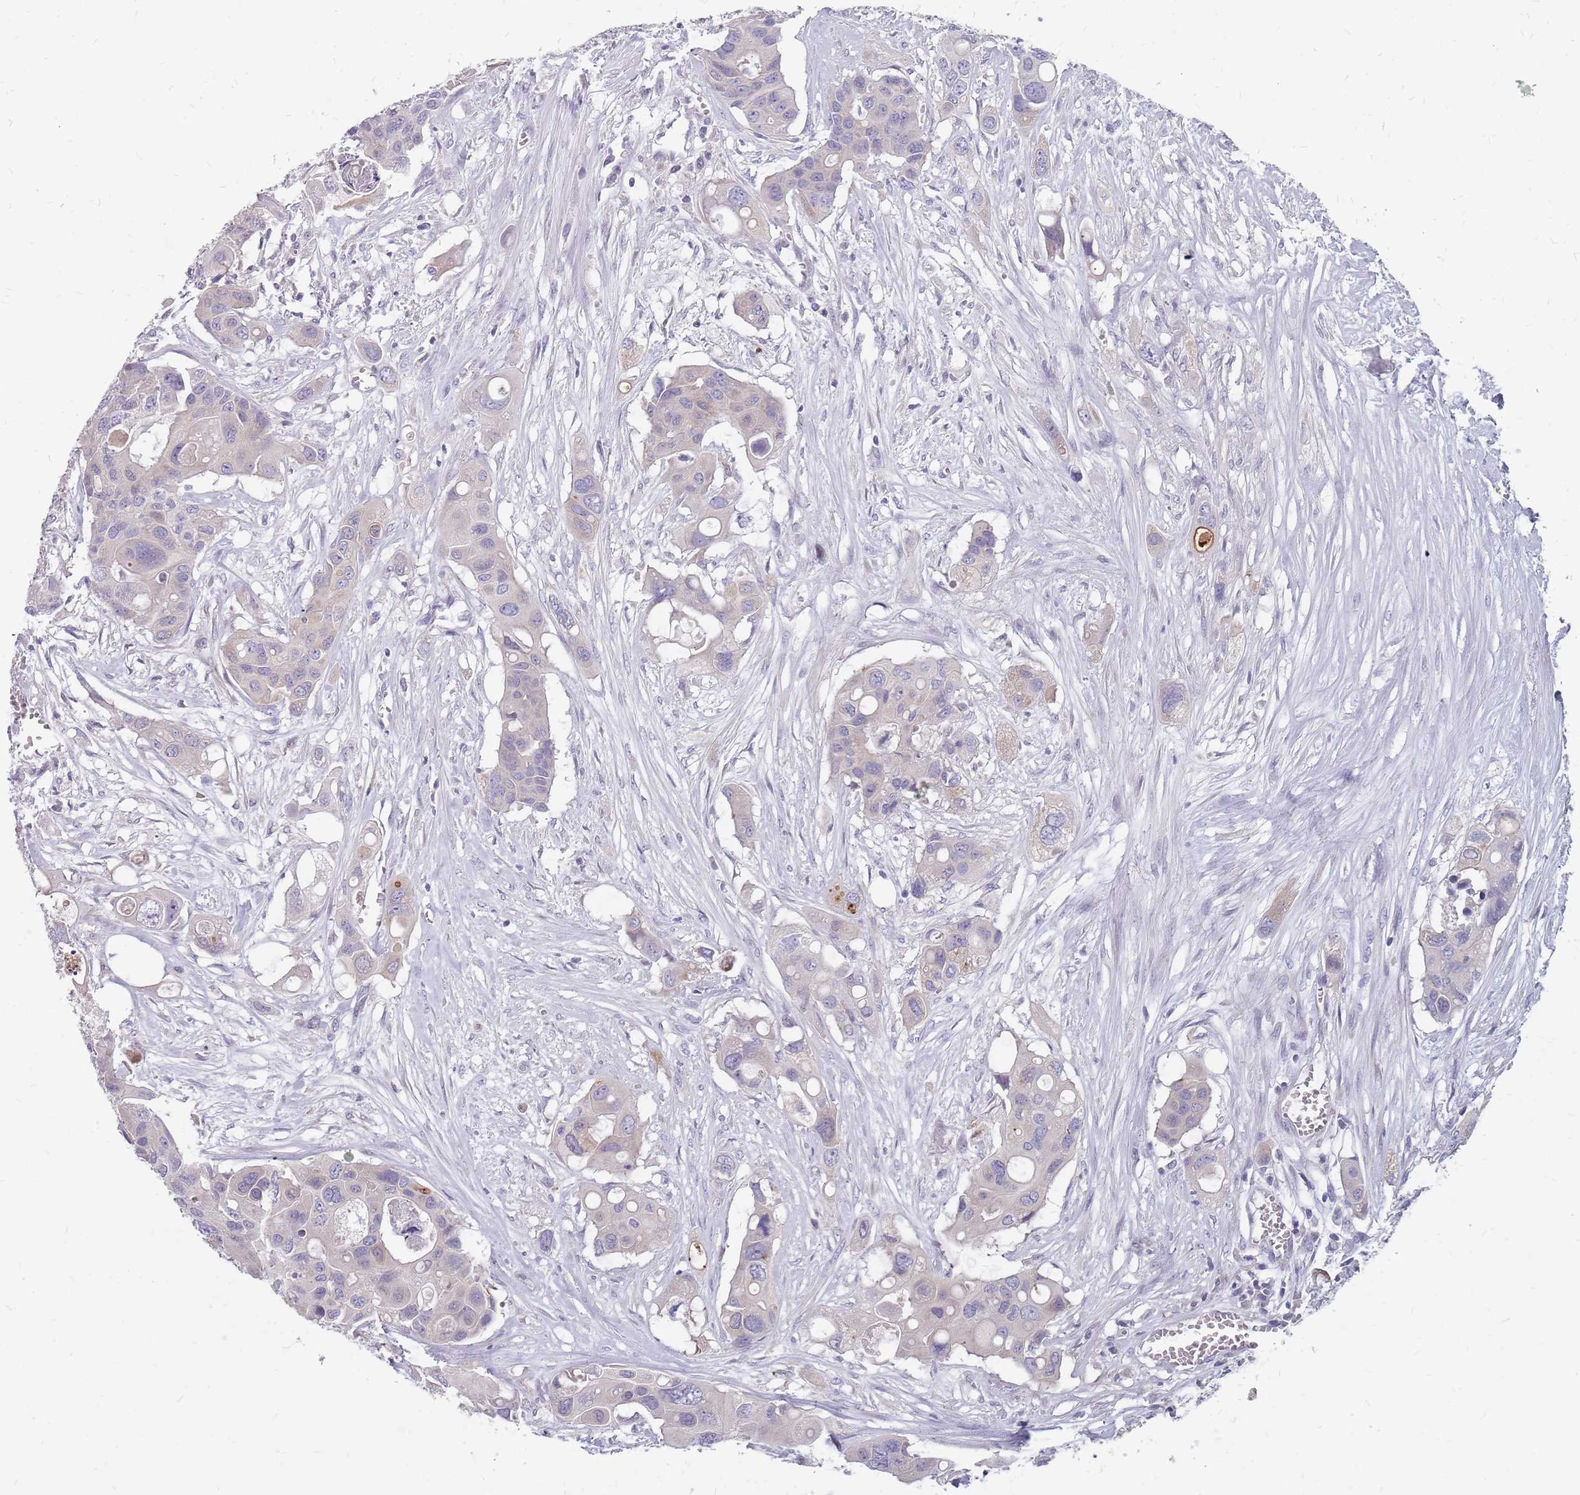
{"staining": {"intensity": "negative", "quantity": "none", "location": "none"}, "tissue": "colorectal cancer", "cell_type": "Tumor cells", "image_type": "cancer", "snomed": [{"axis": "morphology", "description": "Adenocarcinoma, NOS"}, {"axis": "topography", "description": "Colon"}], "caption": "A high-resolution histopathology image shows IHC staining of adenocarcinoma (colorectal), which shows no significant staining in tumor cells.", "gene": "CMTR2", "patient": {"sex": "male", "age": 77}}